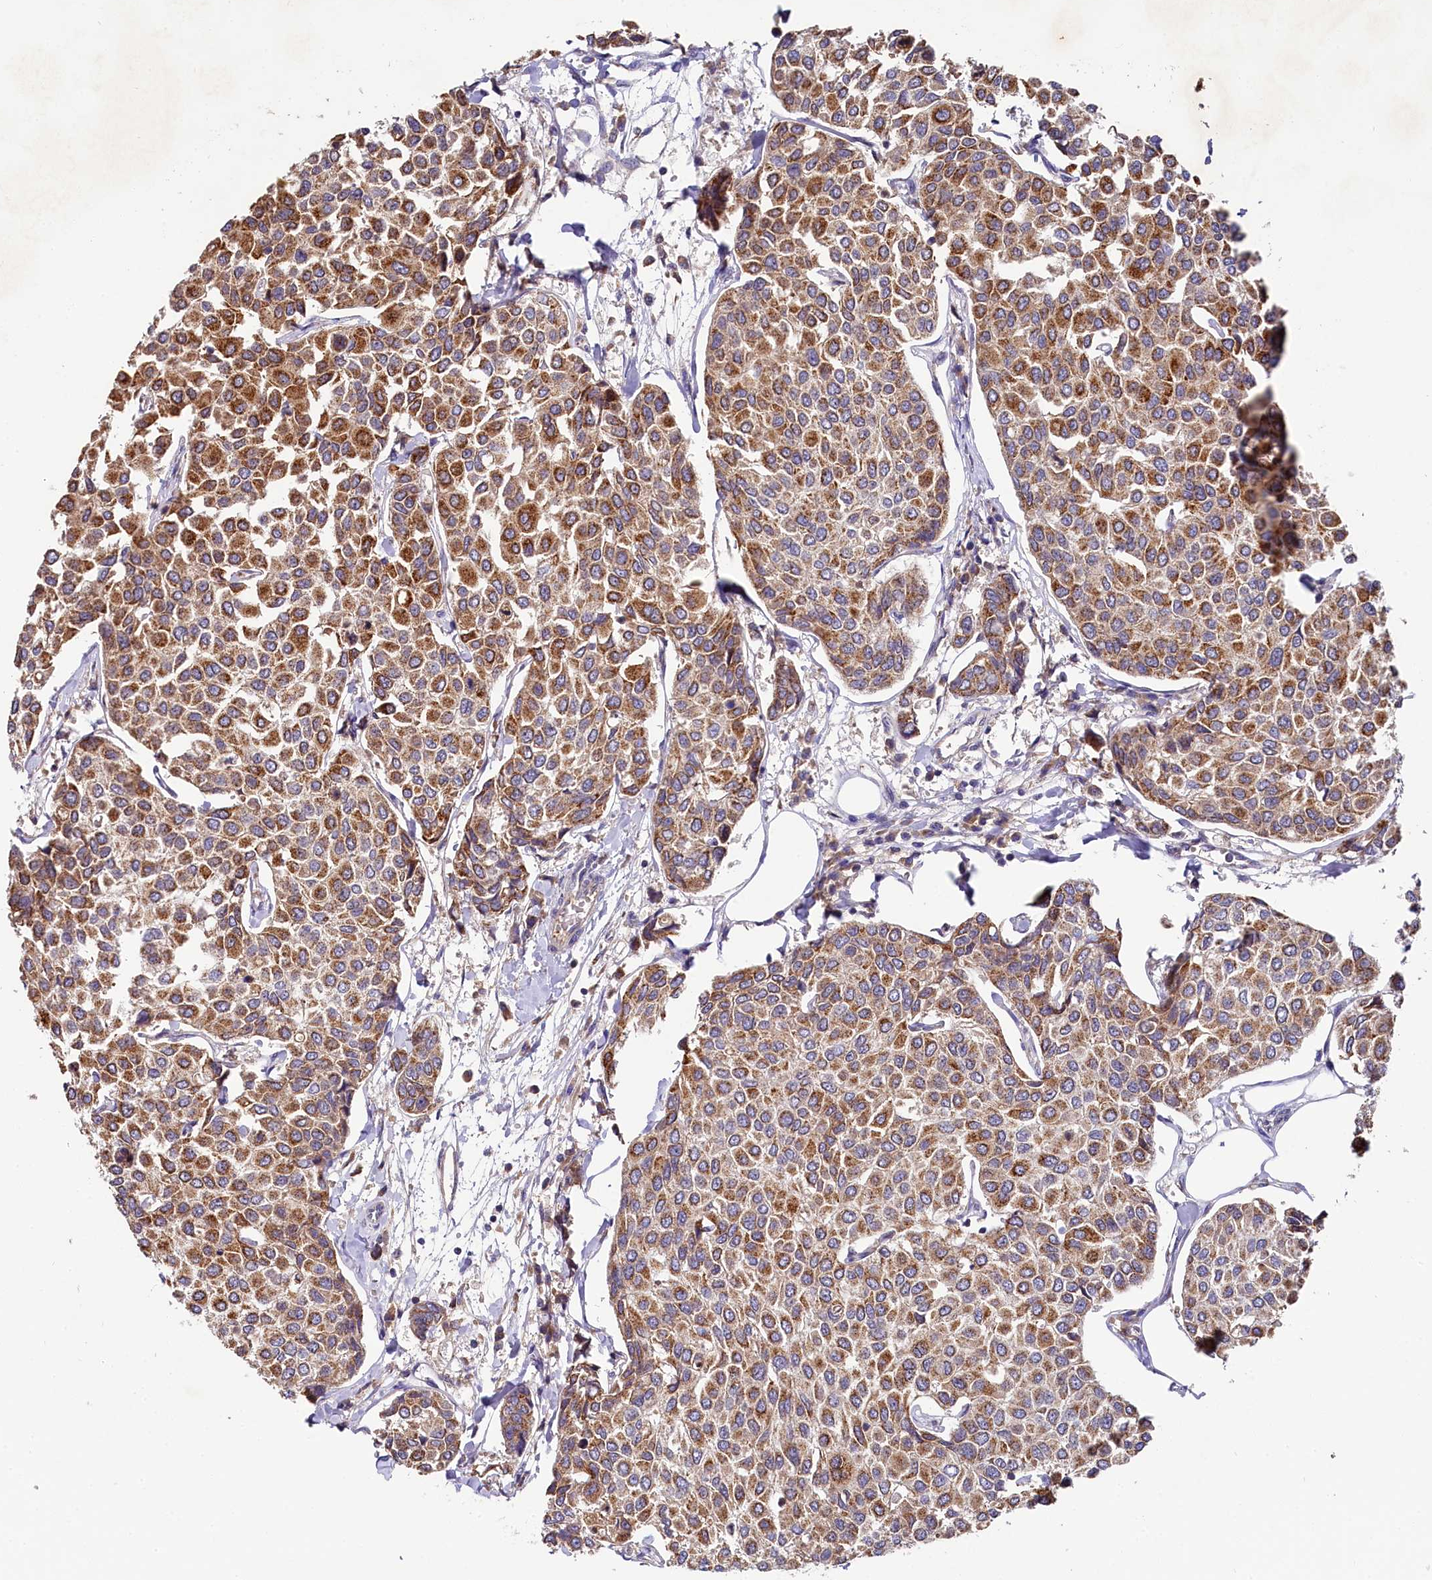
{"staining": {"intensity": "moderate", "quantity": ">75%", "location": "cytoplasmic/membranous"}, "tissue": "breast cancer", "cell_type": "Tumor cells", "image_type": "cancer", "snomed": [{"axis": "morphology", "description": "Duct carcinoma"}, {"axis": "topography", "description": "Breast"}], "caption": "Approximately >75% of tumor cells in breast cancer (intraductal carcinoma) exhibit moderate cytoplasmic/membranous protein expression as visualized by brown immunohistochemical staining.", "gene": "SPINK9", "patient": {"sex": "female", "age": 55}}